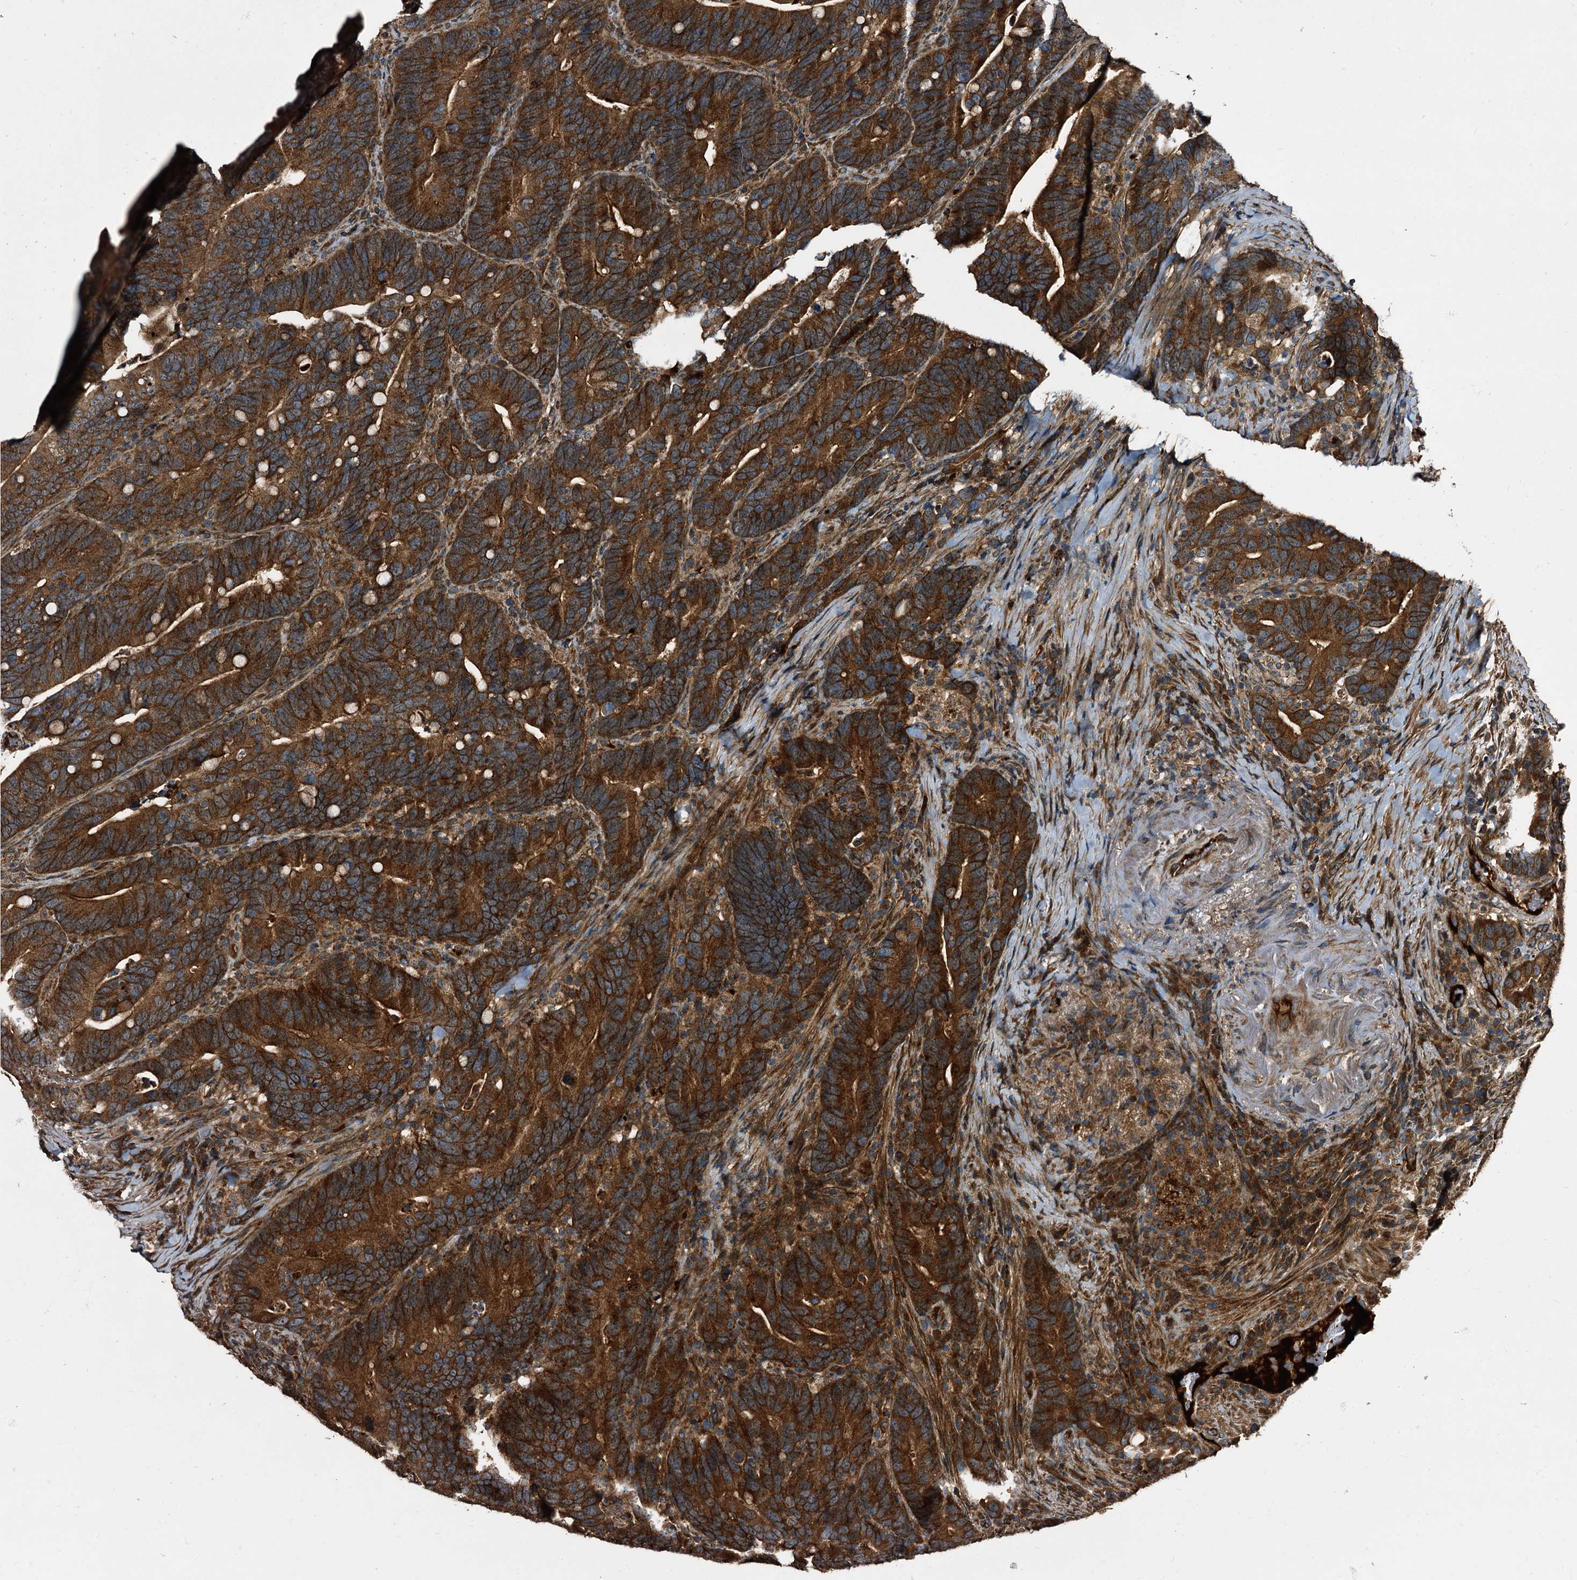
{"staining": {"intensity": "strong", "quantity": ">75%", "location": "cytoplasmic/membranous"}, "tissue": "colorectal cancer", "cell_type": "Tumor cells", "image_type": "cancer", "snomed": [{"axis": "morphology", "description": "Adenocarcinoma, NOS"}, {"axis": "topography", "description": "Colon"}], "caption": "A brown stain labels strong cytoplasmic/membranous staining of a protein in colorectal adenocarcinoma tumor cells.", "gene": "PEX5", "patient": {"sex": "female", "age": 66}}